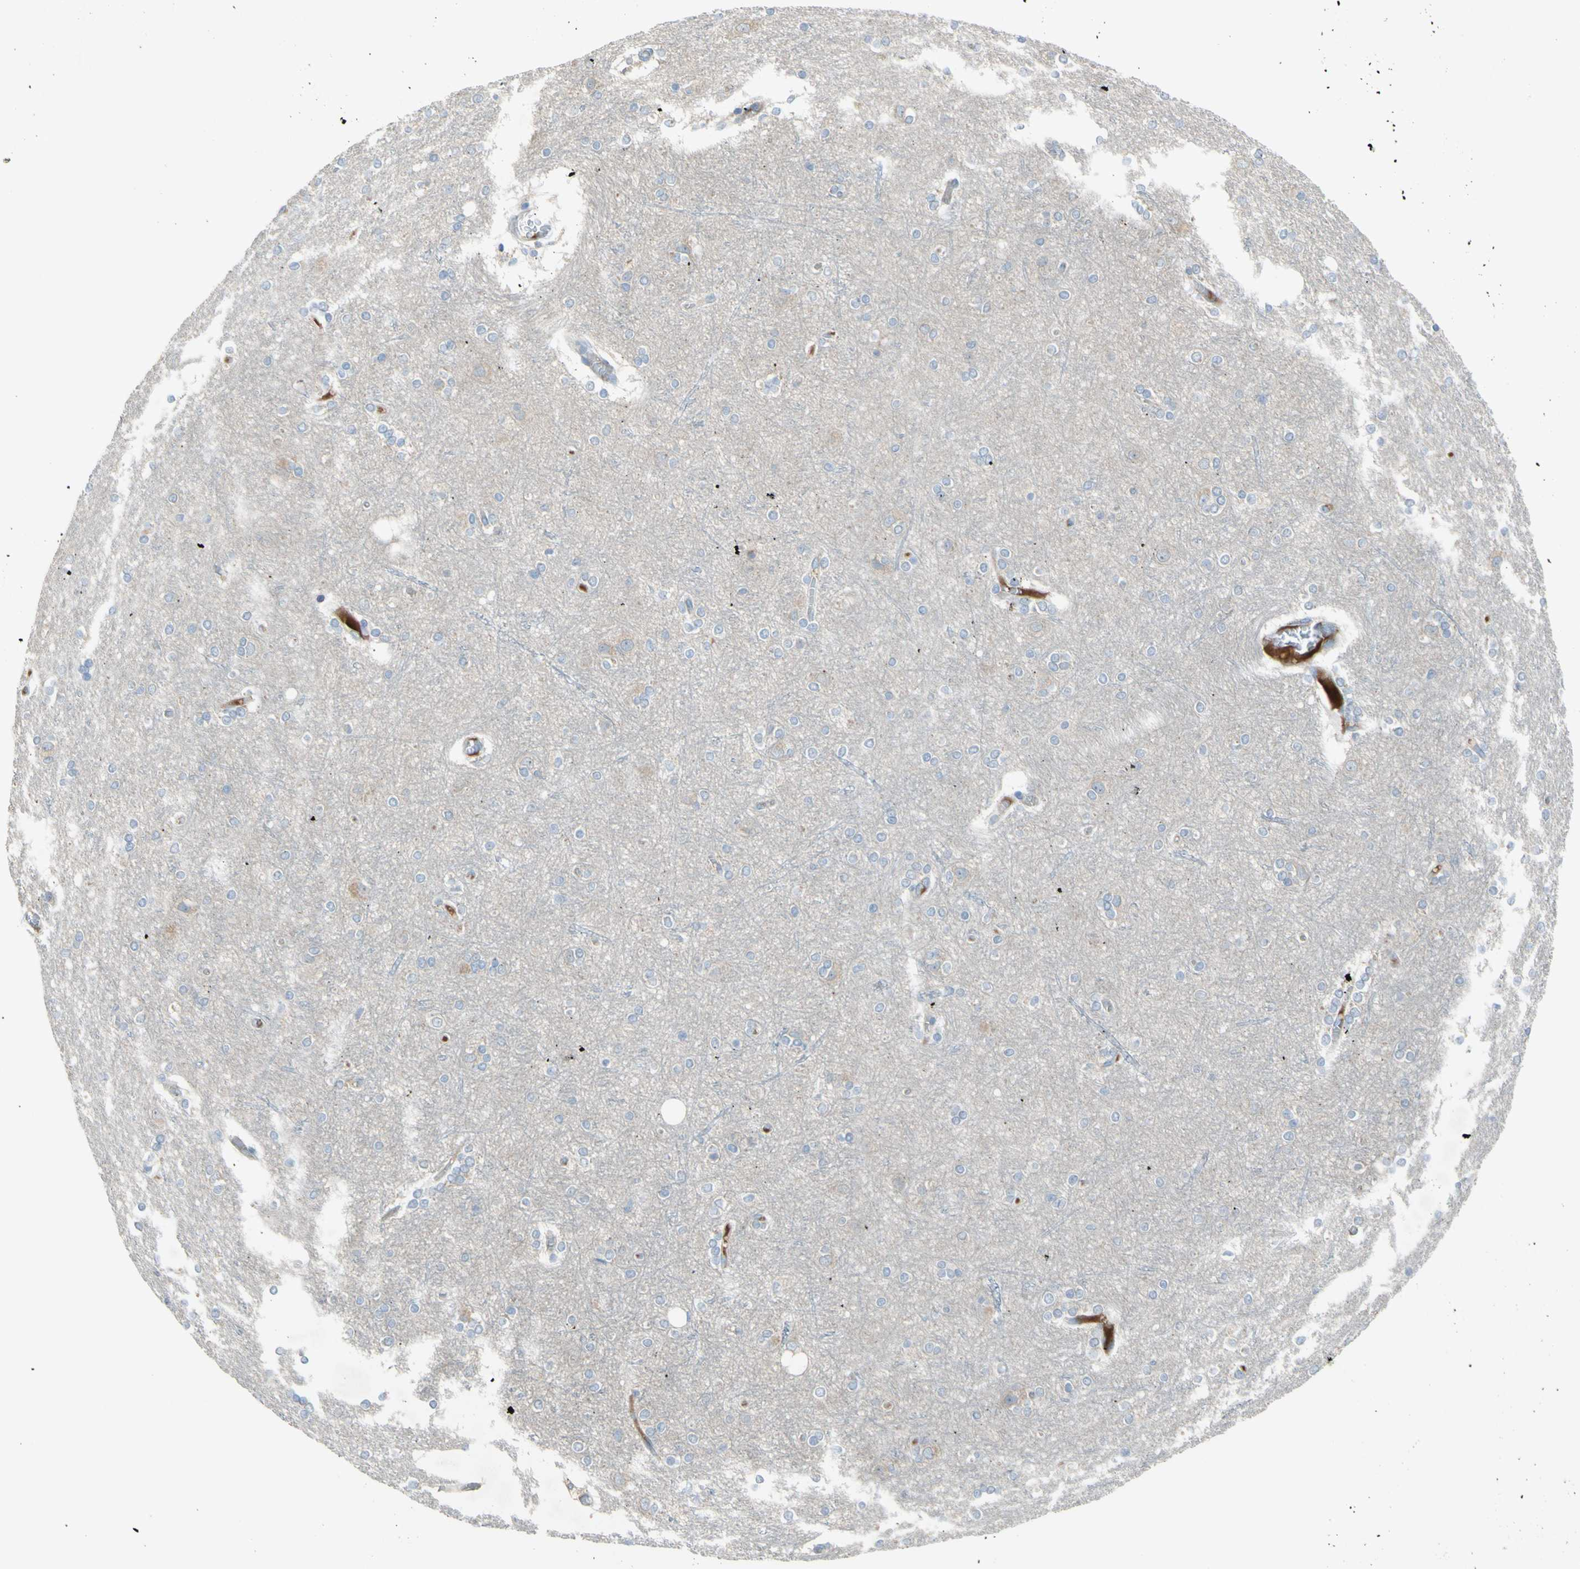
{"staining": {"intensity": "negative", "quantity": "none", "location": "none"}, "tissue": "cerebral cortex", "cell_type": "Endothelial cells", "image_type": "normal", "snomed": [{"axis": "morphology", "description": "Normal tissue, NOS"}, {"axis": "topography", "description": "Cerebral cortex"}], "caption": "An IHC image of normal cerebral cortex is shown. There is no staining in endothelial cells of cerebral cortex. The staining was performed using DAB (3,3'-diaminobenzidine) to visualize the protein expression in brown, while the nuclei were stained in blue with hematoxylin (Magnification: 20x).", "gene": "ATRN", "patient": {"sex": "female", "age": 54}}